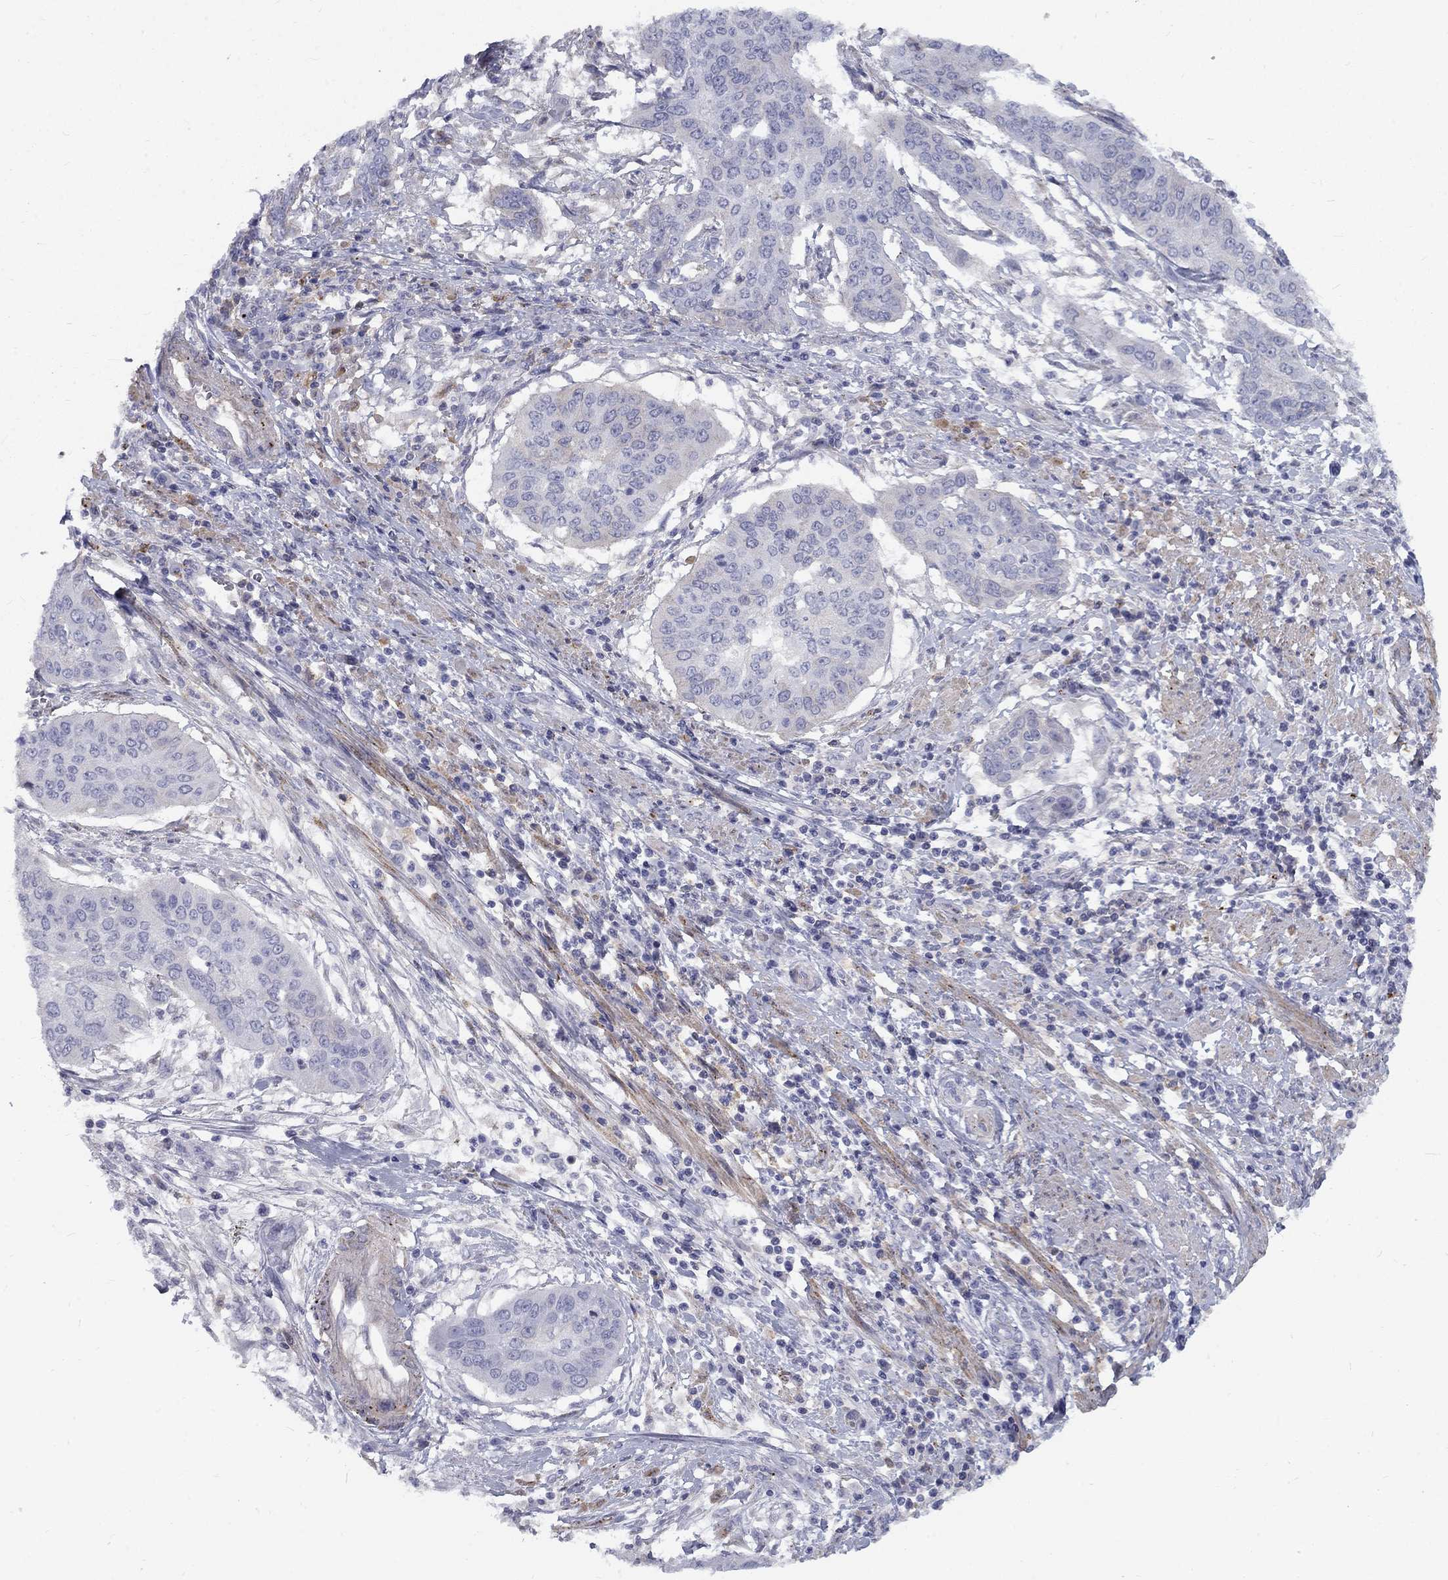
{"staining": {"intensity": "negative", "quantity": "none", "location": "none"}, "tissue": "cervical cancer", "cell_type": "Tumor cells", "image_type": "cancer", "snomed": [{"axis": "morphology", "description": "Squamous cell carcinoma, NOS"}, {"axis": "topography", "description": "Cervix"}], "caption": "This image is of cervical cancer stained with IHC to label a protein in brown with the nuclei are counter-stained blue. There is no positivity in tumor cells.", "gene": "EPDR1", "patient": {"sex": "female", "age": 39}}